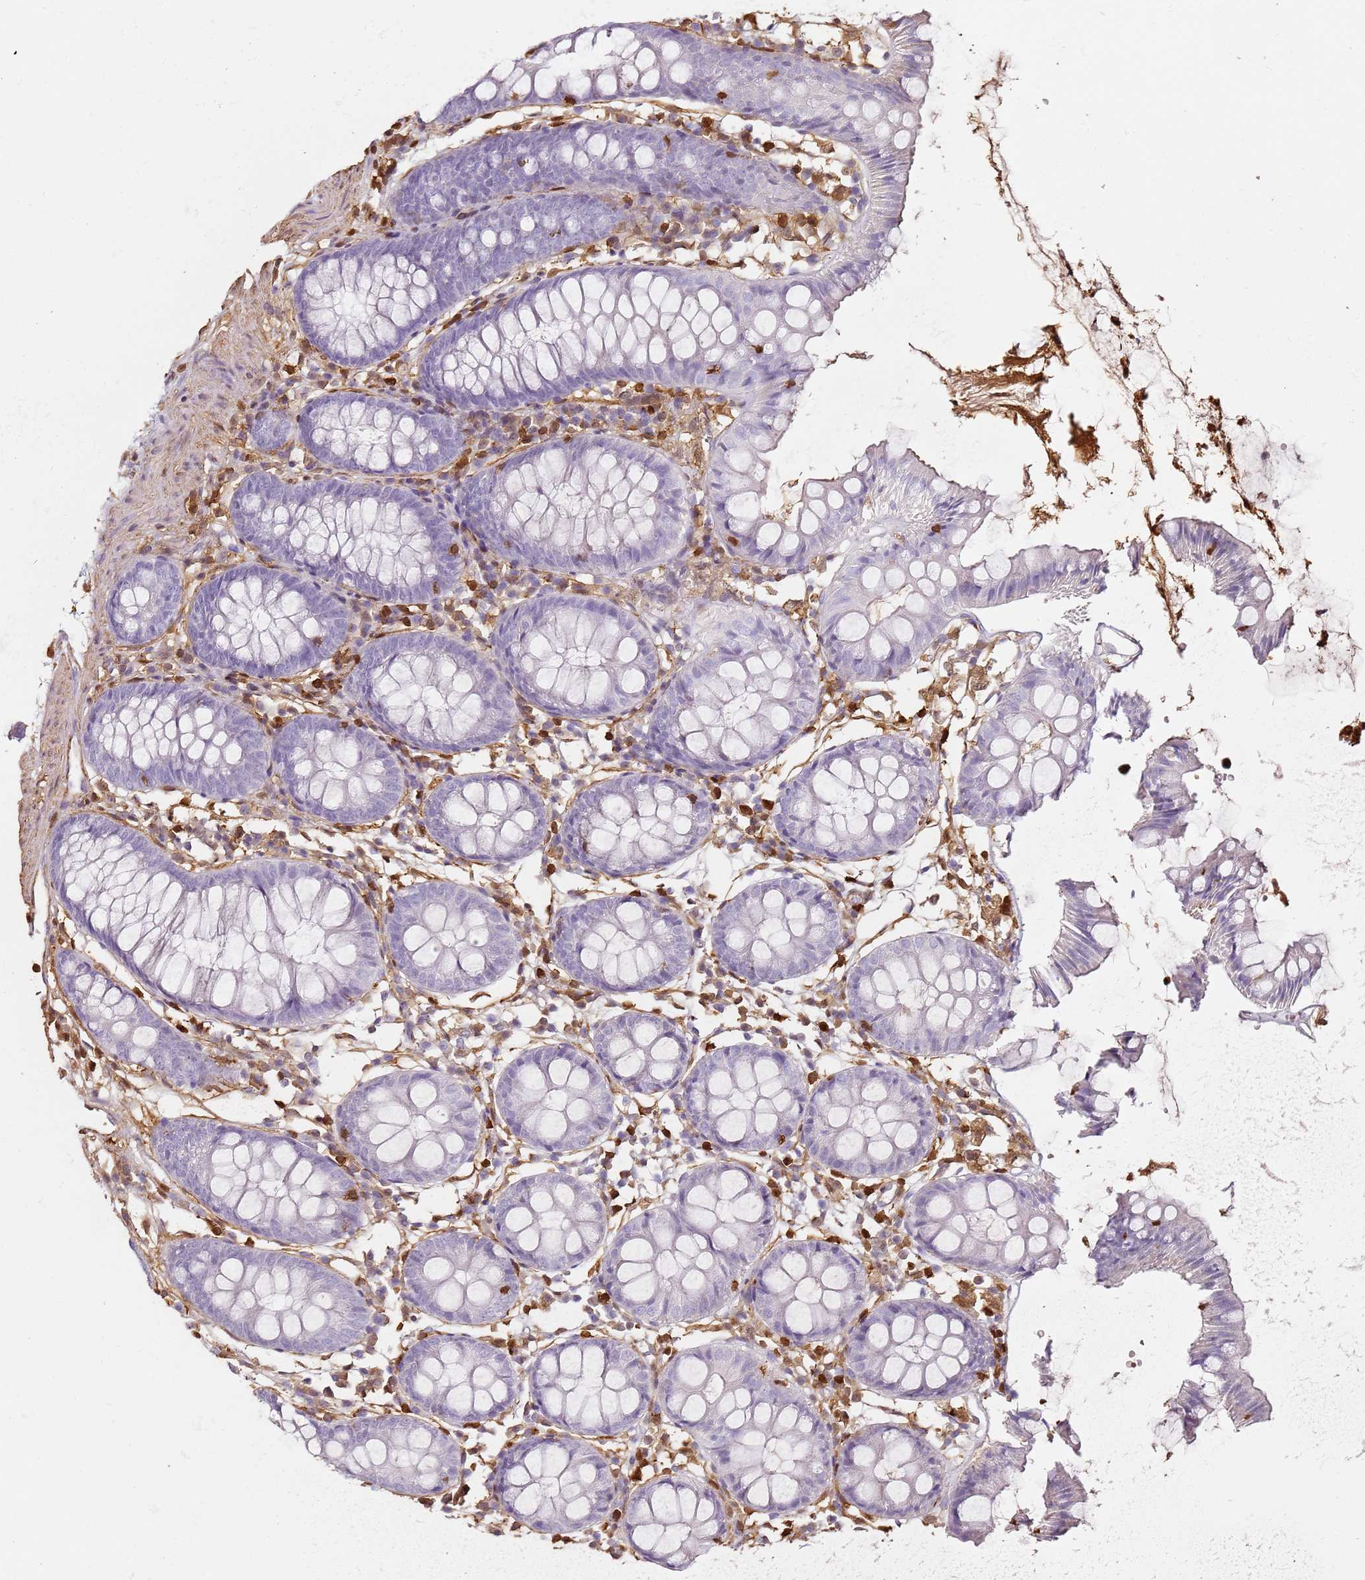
{"staining": {"intensity": "strong", "quantity": ">75%", "location": "nuclear"}, "tissue": "colon", "cell_type": "Endothelial cells", "image_type": "normal", "snomed": [{"axis": "morphology", "description": "Normal tissue, NOS"}, {"axis": "topography", "description": "Colon"}], "caption": "A histopathology image of colon stained for a protein reveals strong nuclear brown staining in endothelial cells.", "gene": "S100A4", "patient": {"sex": "female", "age": 84}}